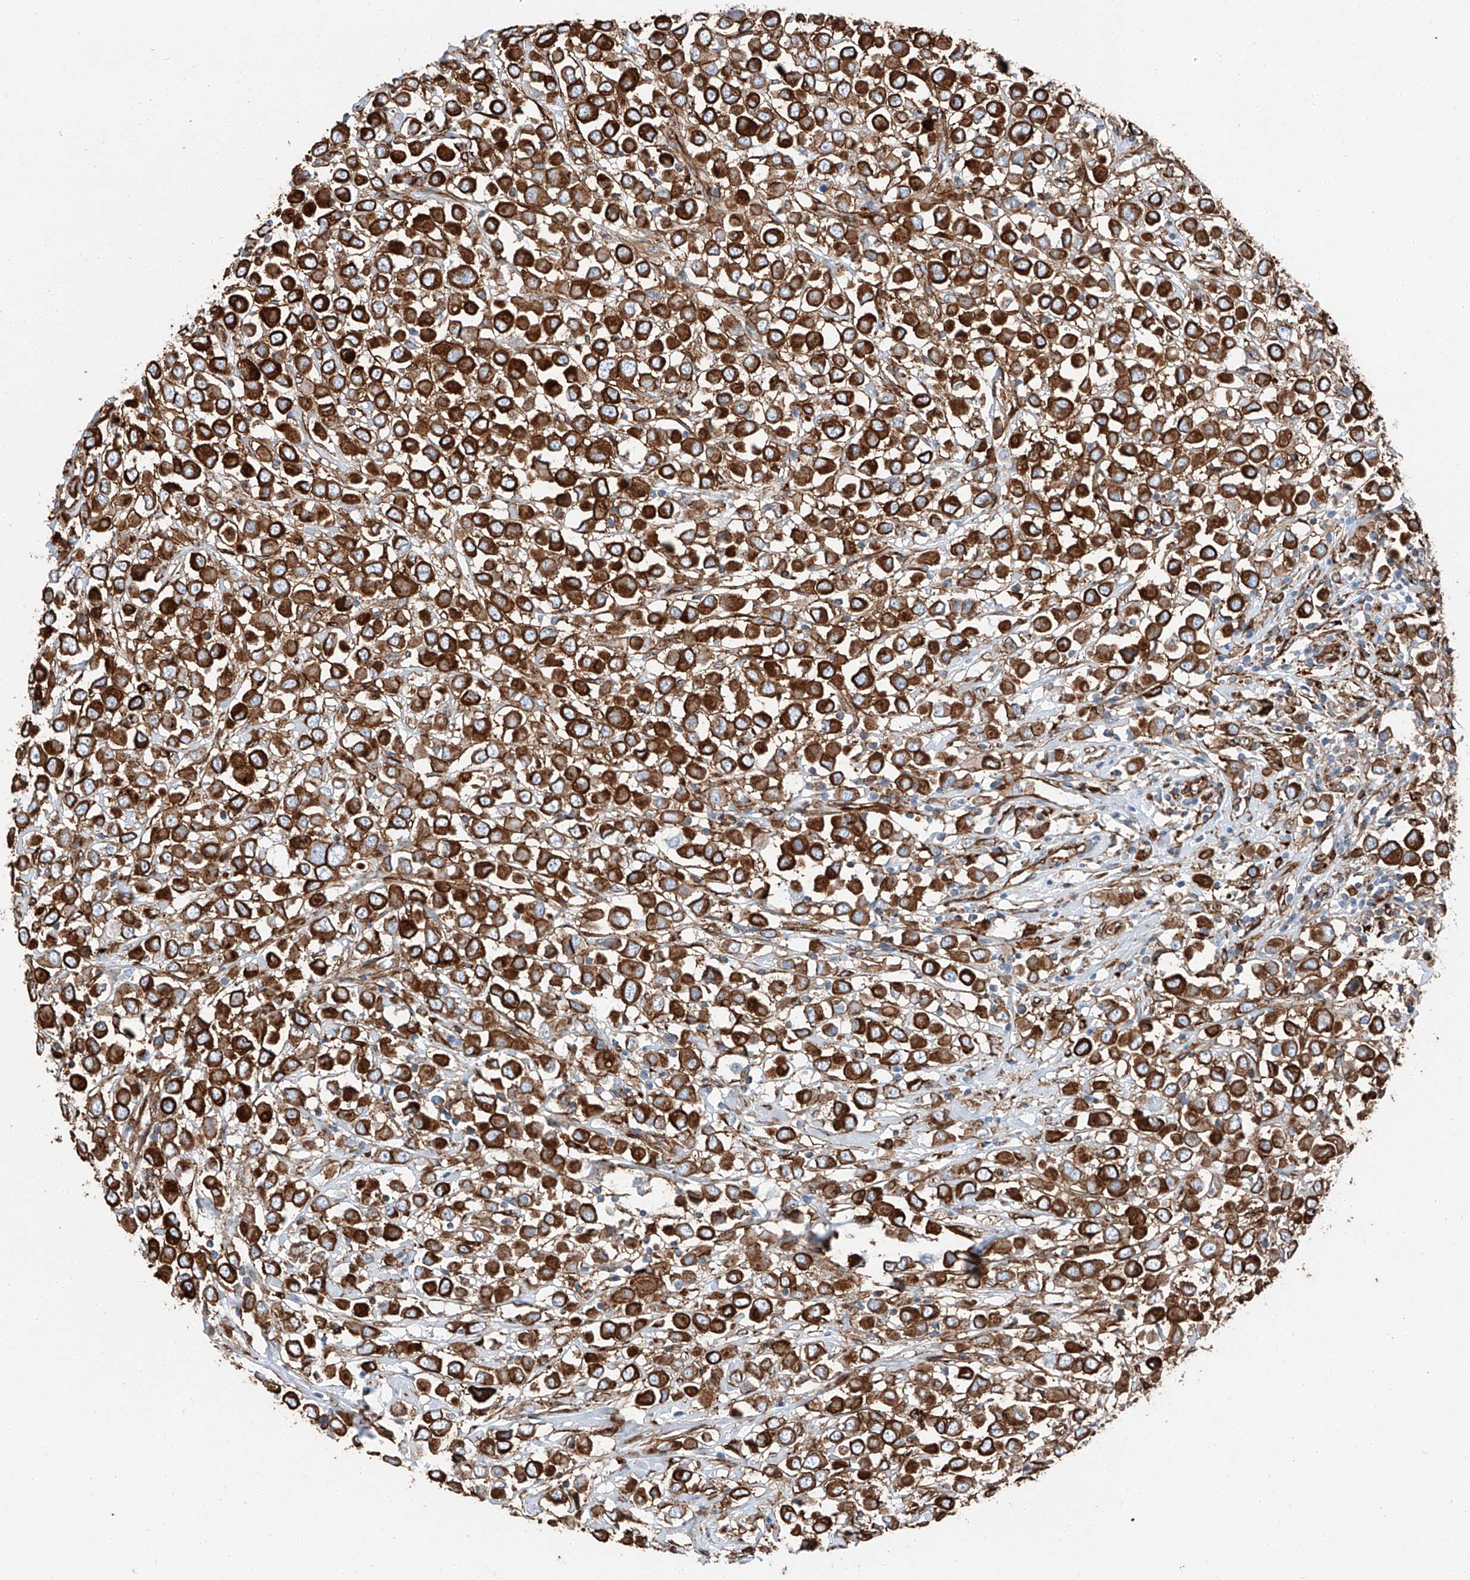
{"staining": {"intensity": "strong", "quantity": ">75%", "location": "cytoplasmic/membranous"}, "tissue": "breast cancer", "cell_type": "Tumor cells", "image_type": "cancer", "snomed": [{"axis": "morphology", "description": "Duct carcinoma"}, {"axis": "topography", "description": "Breast"}], "caption": "Infiltrating ductal carcinoma (breast) was stained to show a protein in brown. There is high levels of strong cytoplasmic/membranous staining in approximately >75% of tumor cells. (brown staining indicates protein expression, while blue staining denotes nuclei).", "gene": "ZNF804A", "patient": {"sex": "female", "age": 61}}